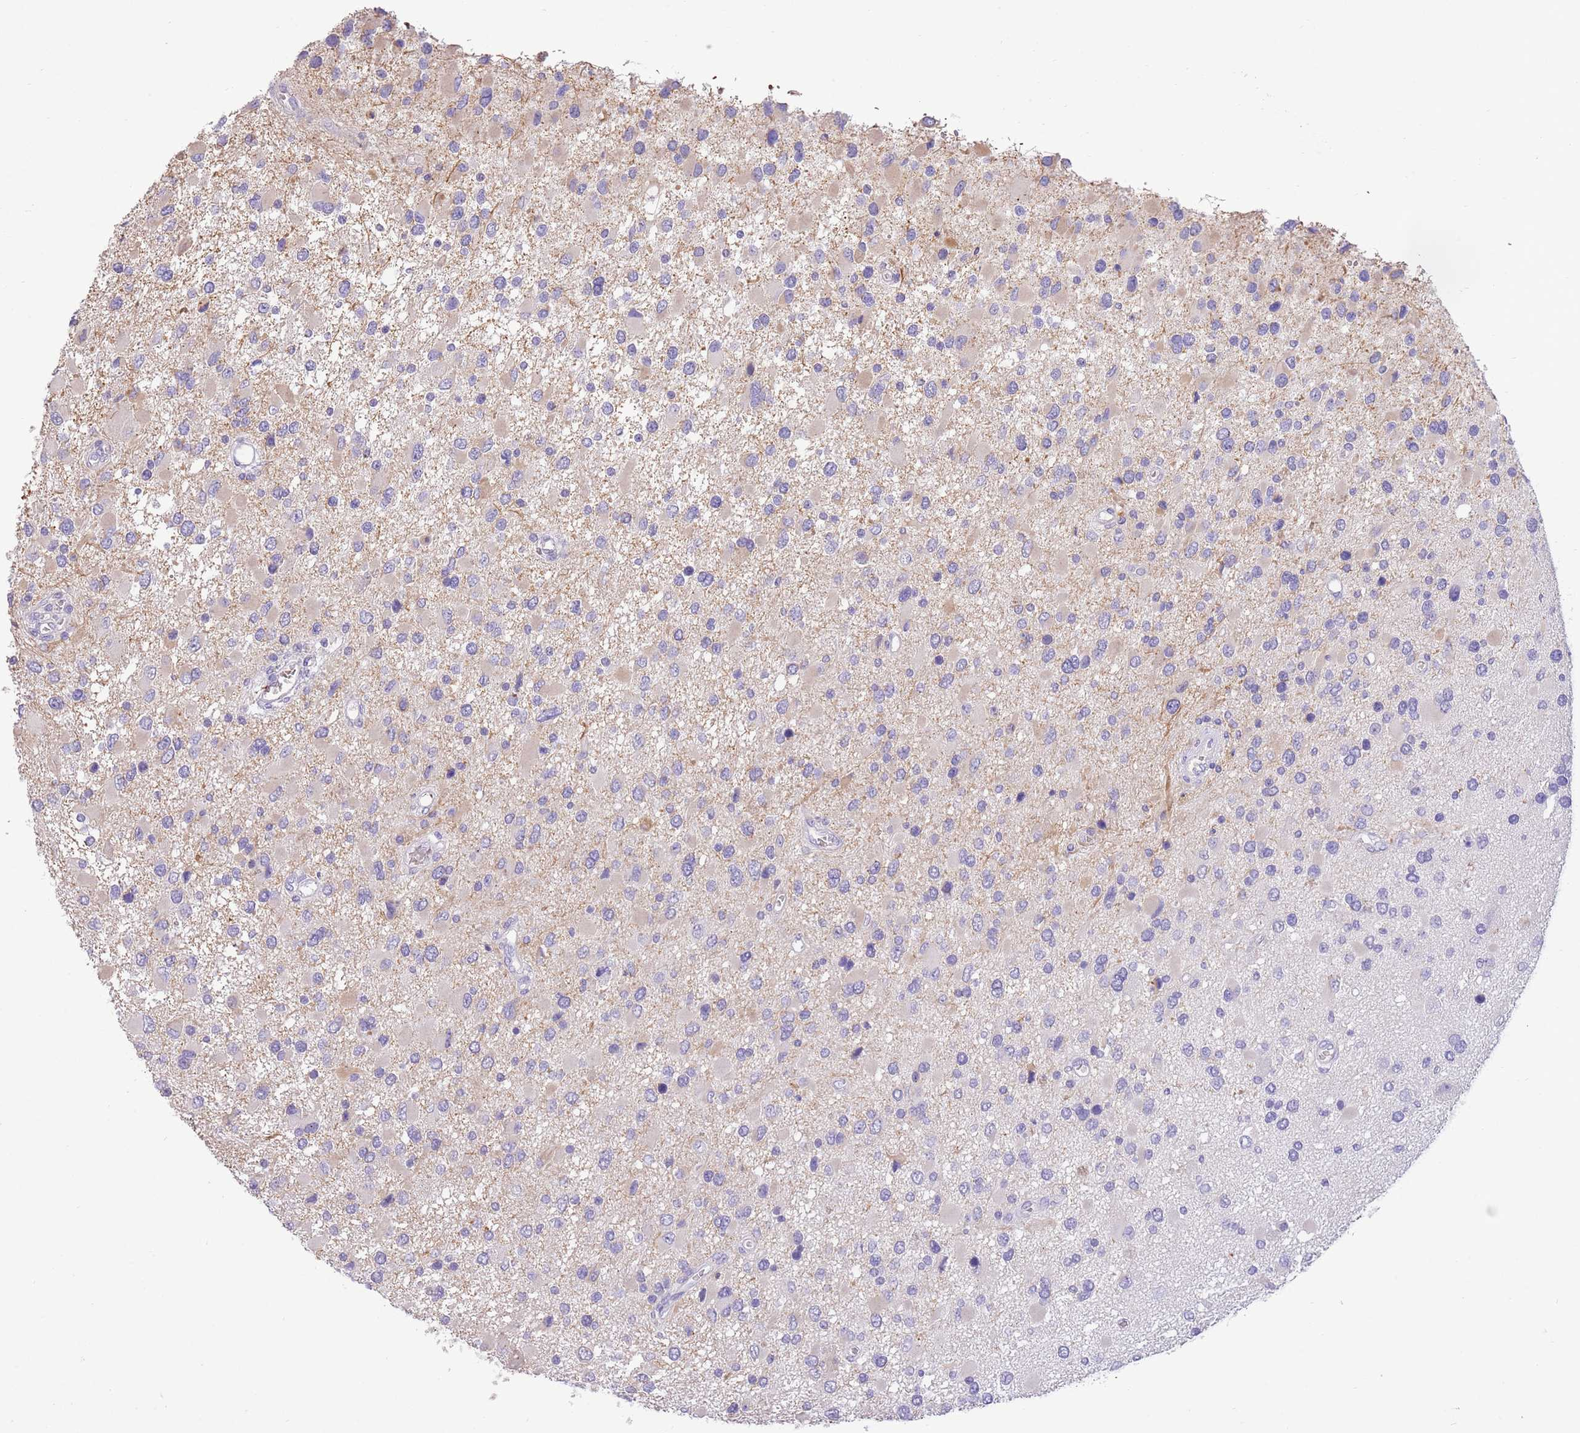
{"staining": {"intensity": "negative", "quantity": "none", "location": "none"}, "tissue": "glioma", "cell_type": "Tumor cells", "image_type": "cancer", "snomed": [{"axis": "morphology", "description": "Glioma, malignant, High grade"}, {"axis": "topography", "description": "Brain"}], "caption": "High power microscopy image of an immunohistochemistry photomicrograph of glioma, revealing no significant staining in tumor cells.", "gene": "SFTPA1", "patient": {"sex": "male", "age": 53}}